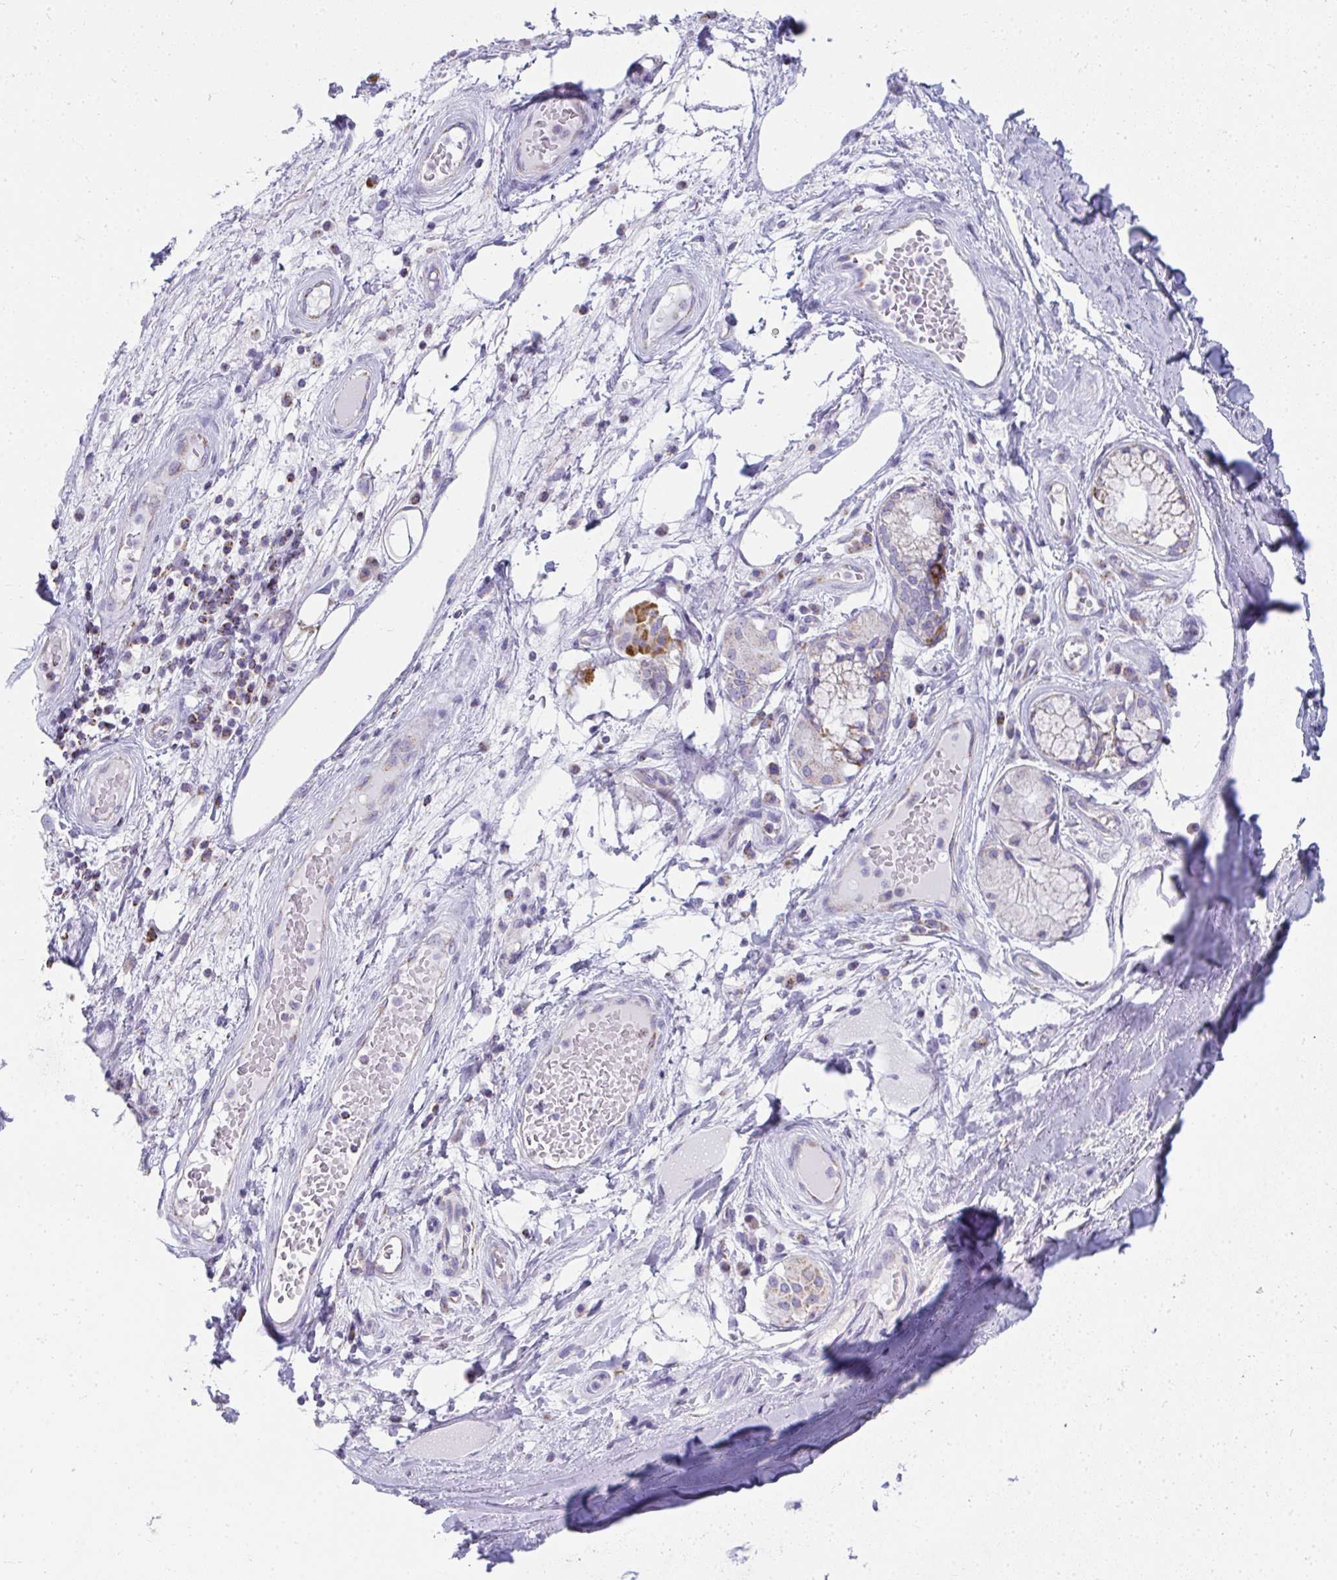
{"staining": {"intensity": "negative", "quantity": "none", "location": "none"}, "tissue": "adipose tissue", "cell_type": "Adipocytes", "image_type": "normal", "snomed": [{"axis": "morphology", "description": "Normal tissue, NOS"}, {"axis": "topography", "description": "Cartilage tissue"}, {"axis": "topography", "description": "Bronchus"}], "caption": "The image shows no significant staining in adipocytes of adipose tissue.", "gene": "SLC6A1", "patient": {"sex": "male", "age": 64}}